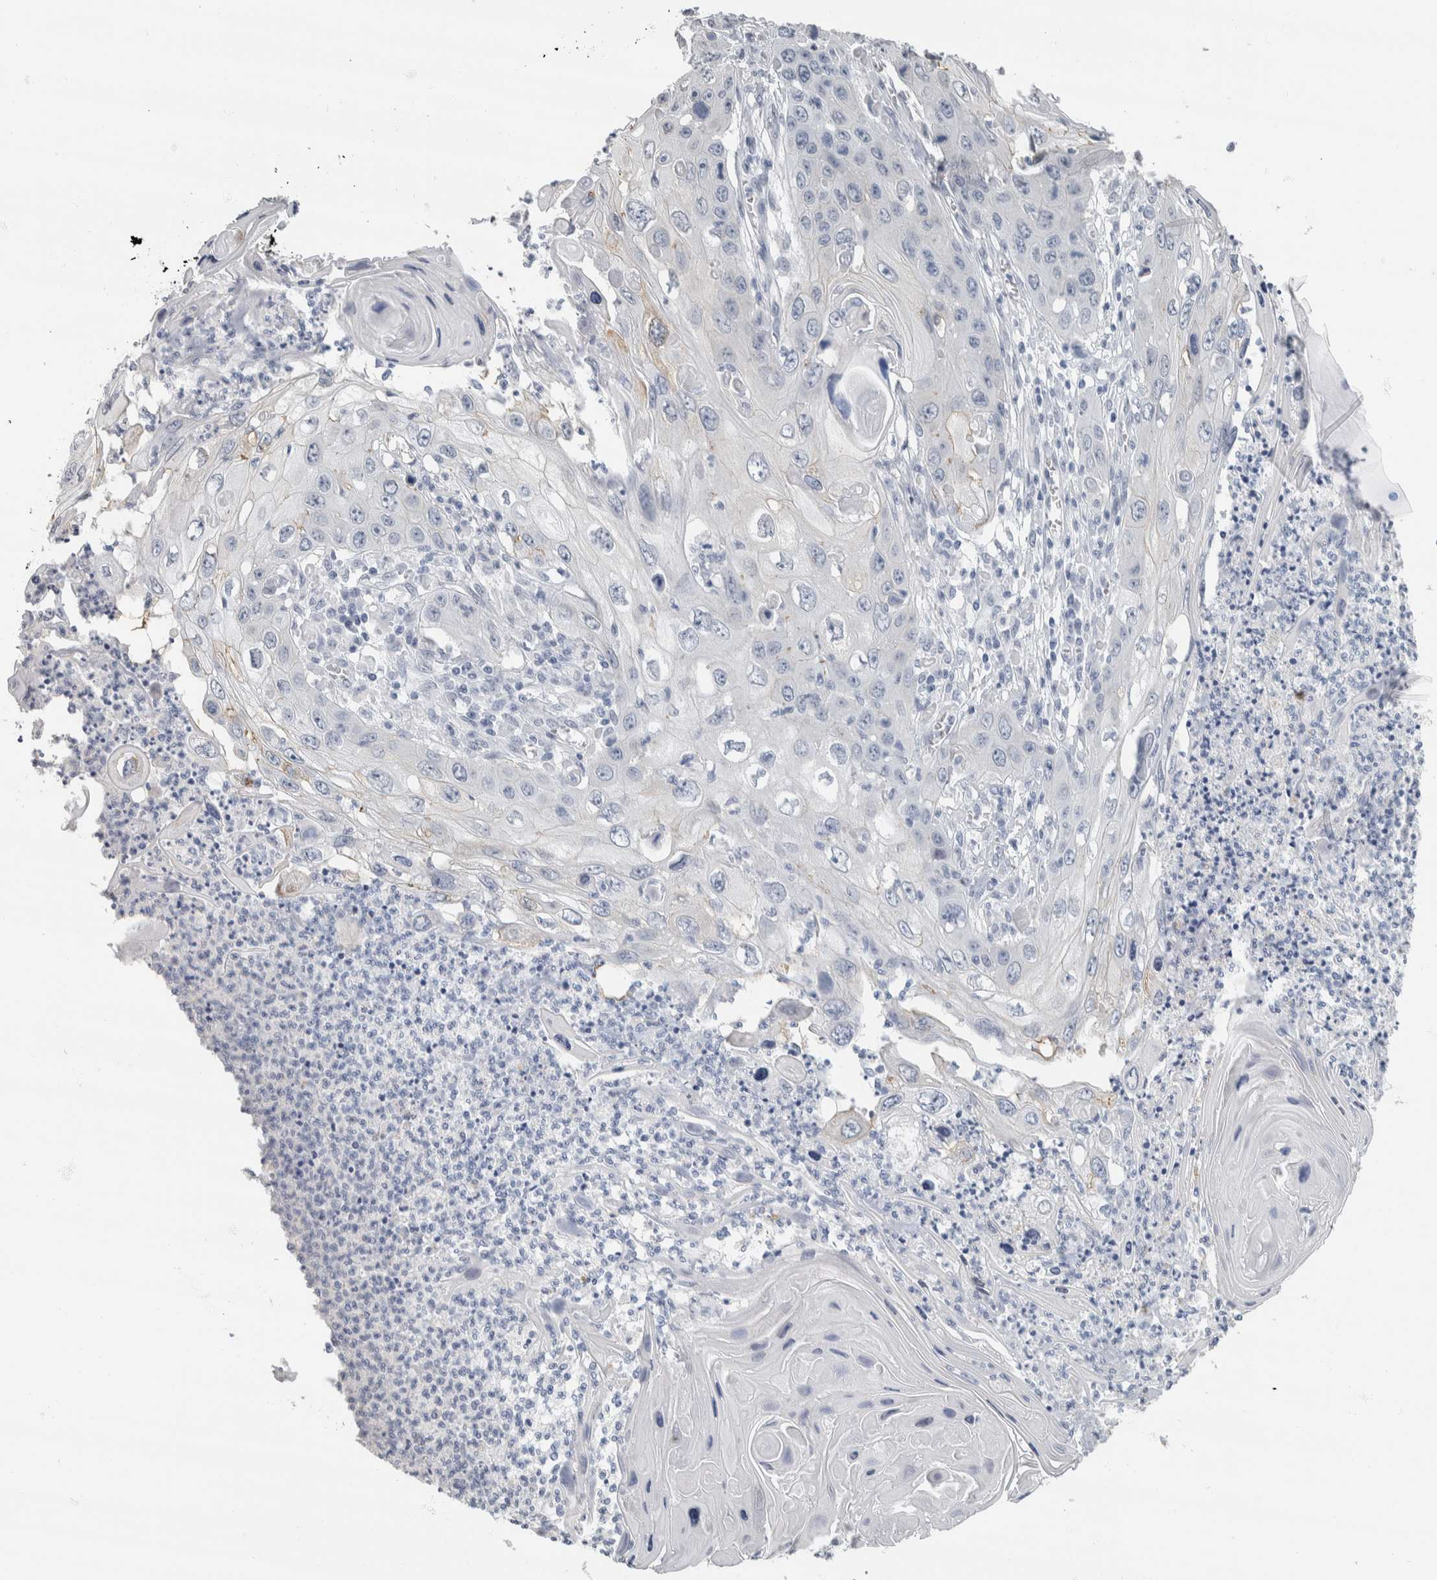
{"staining": {"intensity": "negative", "quantity": "none", "location": "none"}, "tissue": "skin cancer", "cell_type": "Tumor cells", "image_type": "cancer", "snomed": [{"axis": "morphology", "description": "Squamous cell carcinoma, NOS"}, {"axis": "topography", "description": "Skin"}], "caption": "Tumor cells show no significant expression in skin cancer (squamous cell carcinoma).", "gene": "NEFM", "patient": {"sex": "male", "age": 55}}